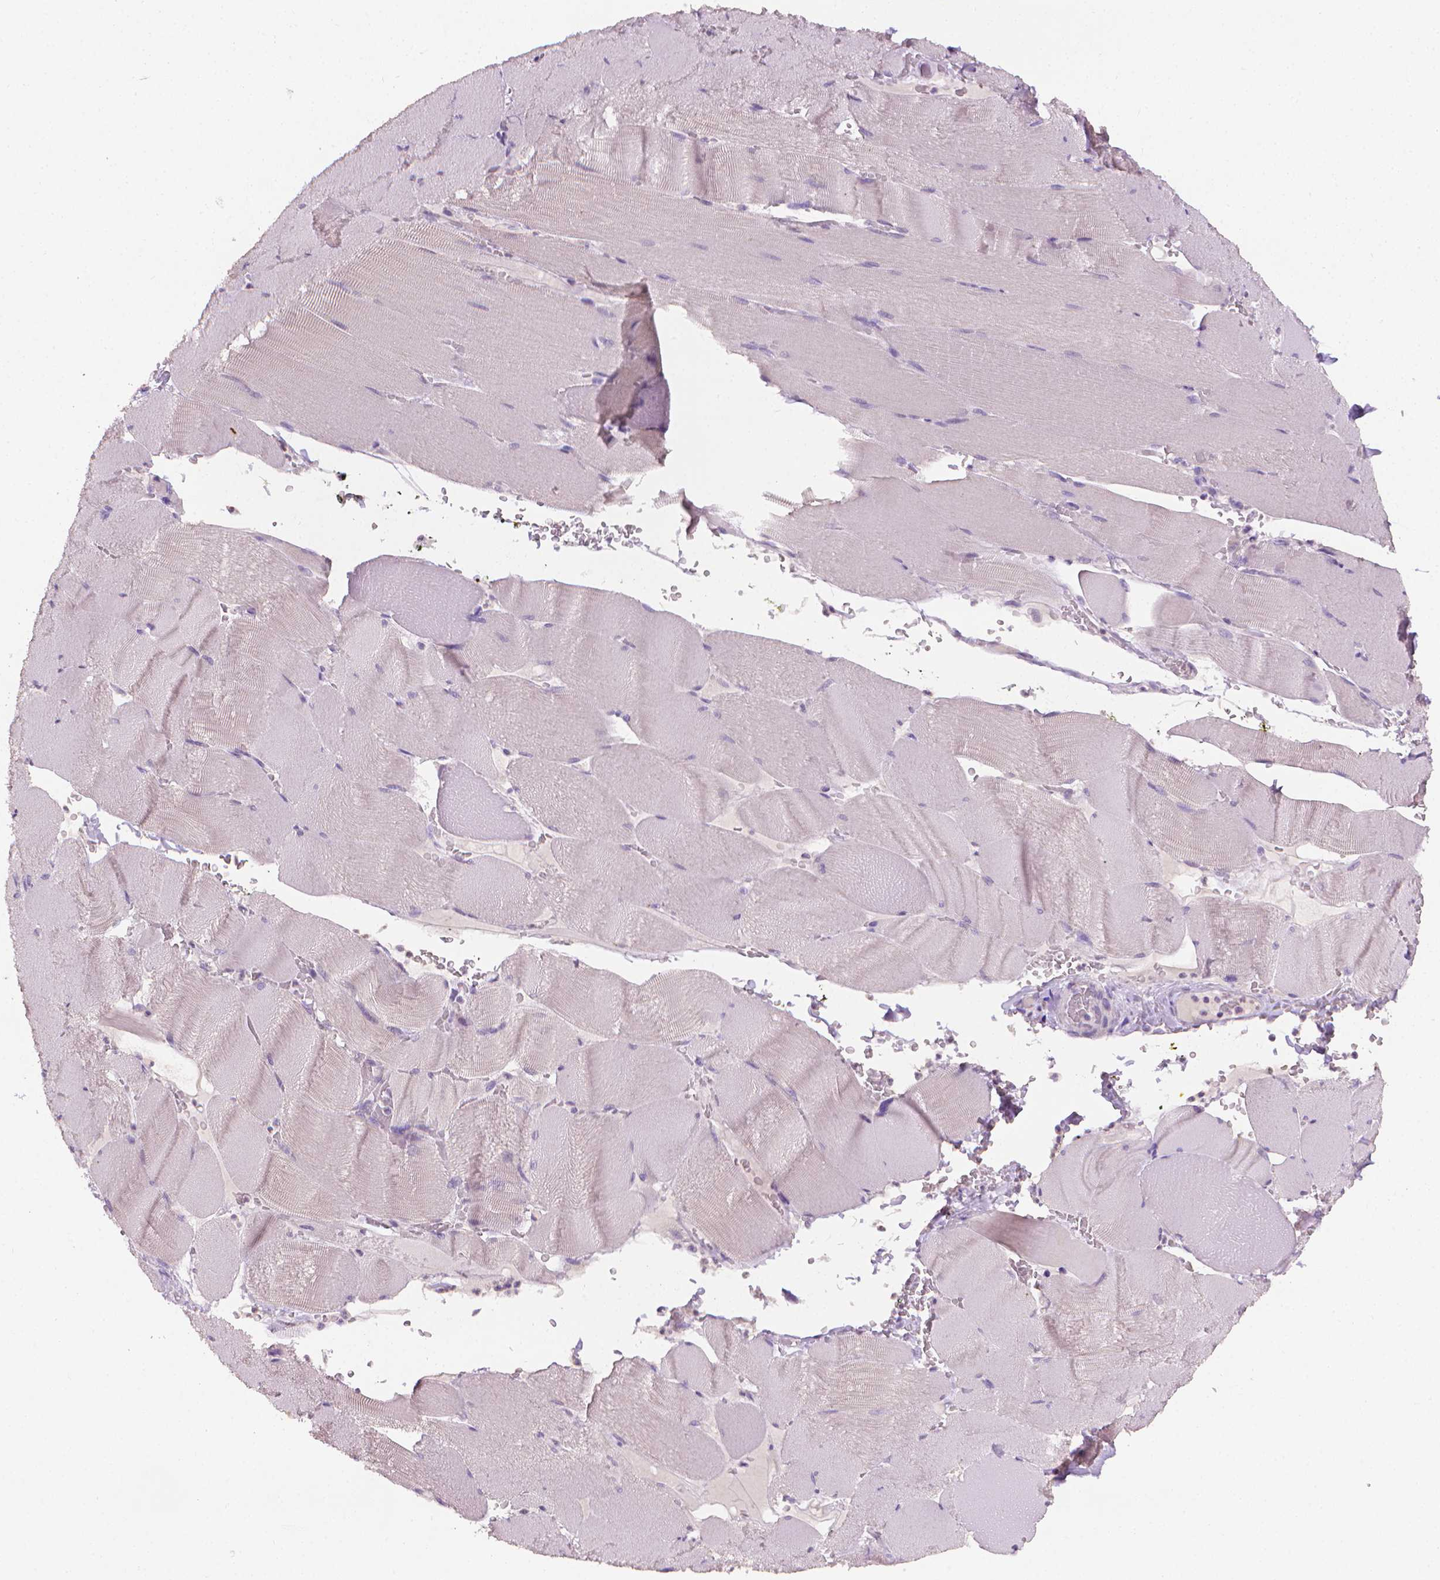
{"staining": {"intensity": "negative", "quantity": "none", "location": "none"}, "tissue": "skeletal muscle", "cell_type": "Myocytes", "image_type": "normal", "snomed": [{"axis": "morphology", "description": "Normal tissue, NOS"}, {"axis": "topography", "description": "Skeletal muscle"}], "caption": "DAB (3,3'-diaminobenzidine) immunohistochemical staining of unremarkable skeletal muscle reveals no significant staining in myocytes.", "gene": "FASN", "patient": {"sex": "male", "age": 56}}